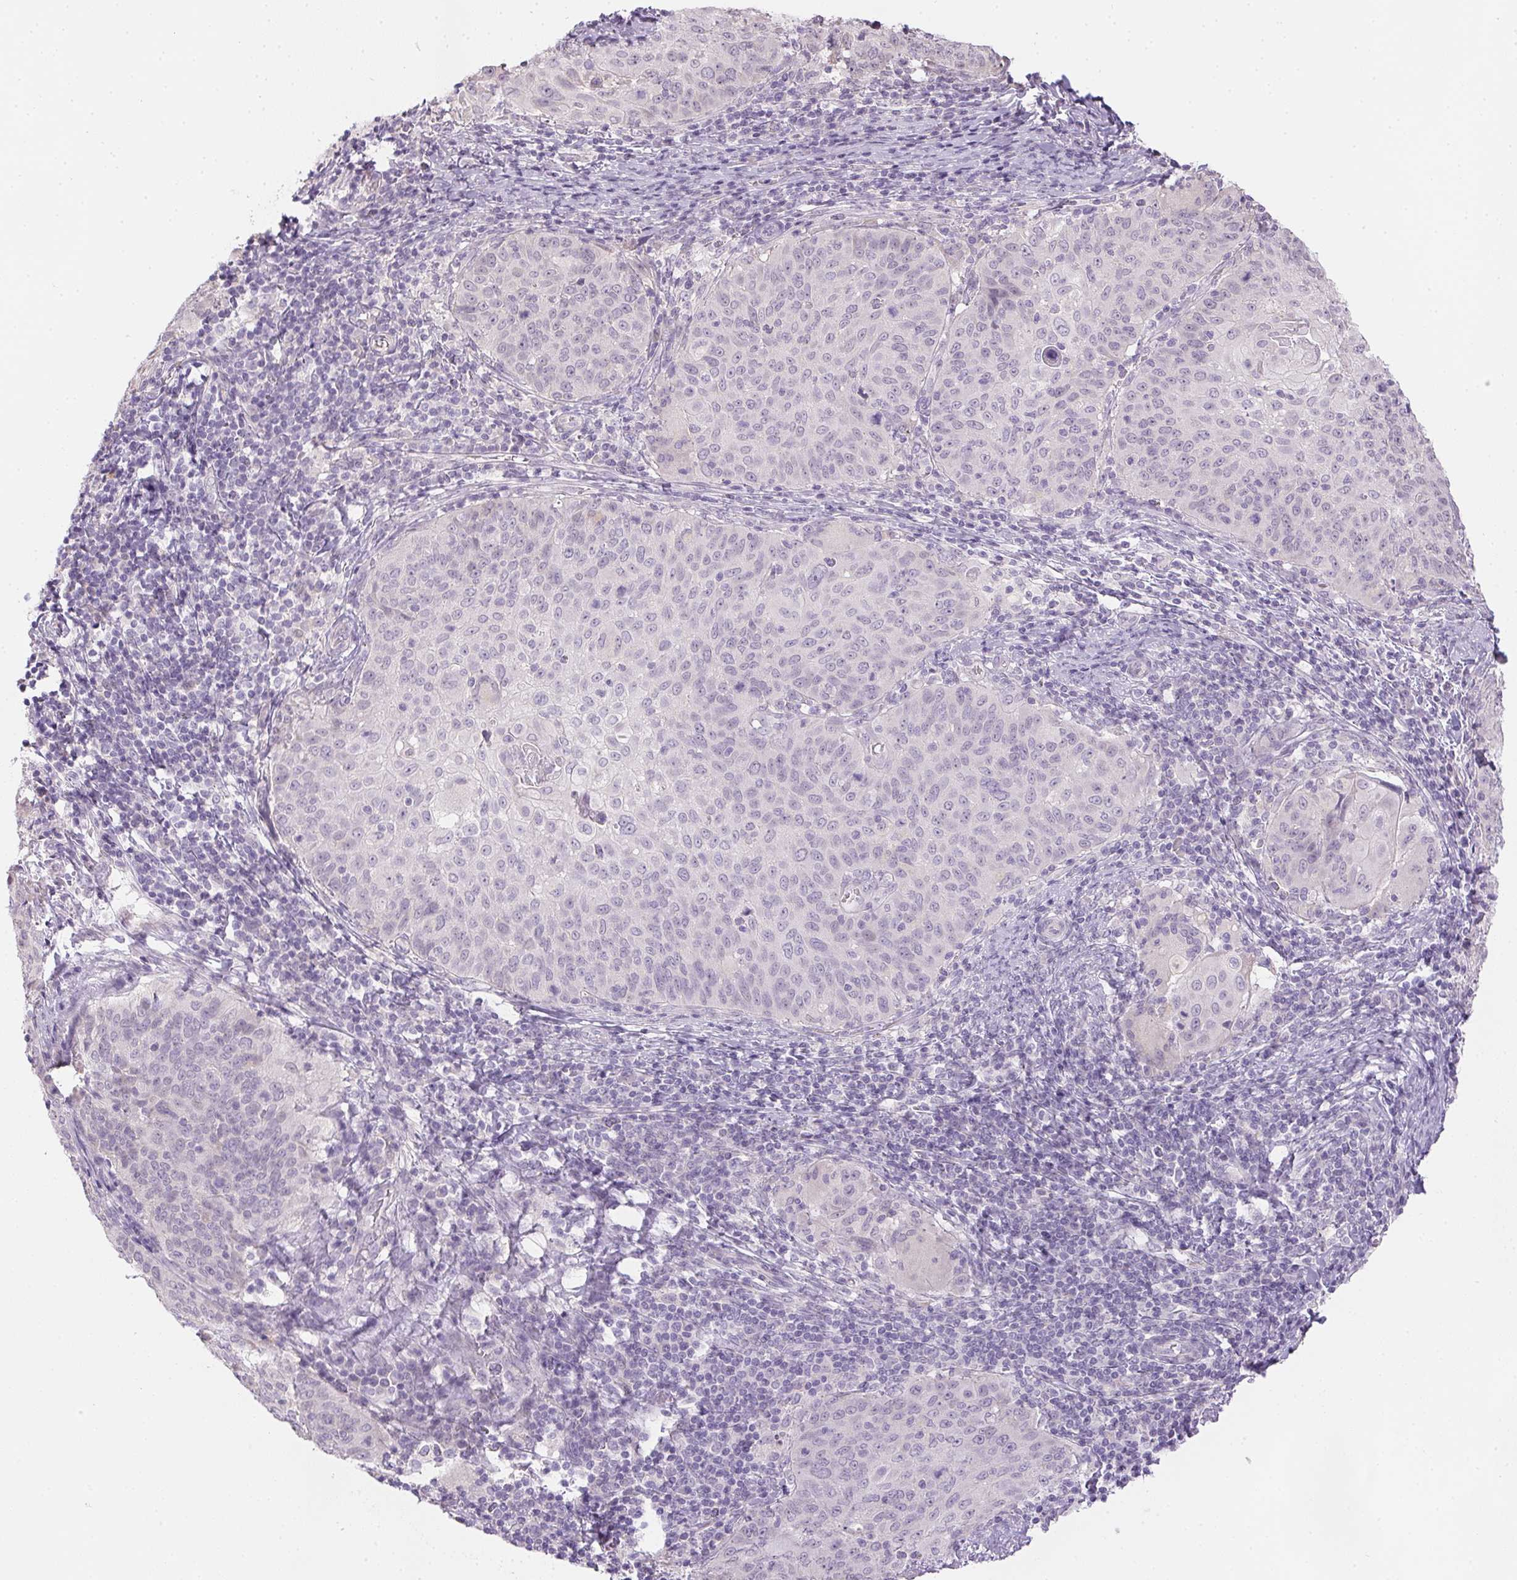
{"staining": {"intensity": "negative", "quantity": "none", "location": "none"}, "tissue": "cervical cancer", "cell_type": "Tumor cells", "image_type": "cancer", "snomed": [{"axis": "morphology", "description": "Squamous cell carcinoma, NOS"}, {"axis": "topography", "description": "Cervix"}], "caption": "Immunohistochemistry (IHC) micrograph of human cervical cancer (squamous cell carcinoma) stained for a protein (brown), which exhibits no positivity in tumor cells.", "gene": "CTCFL", "patient": {"sex": "female", "age": 65}}